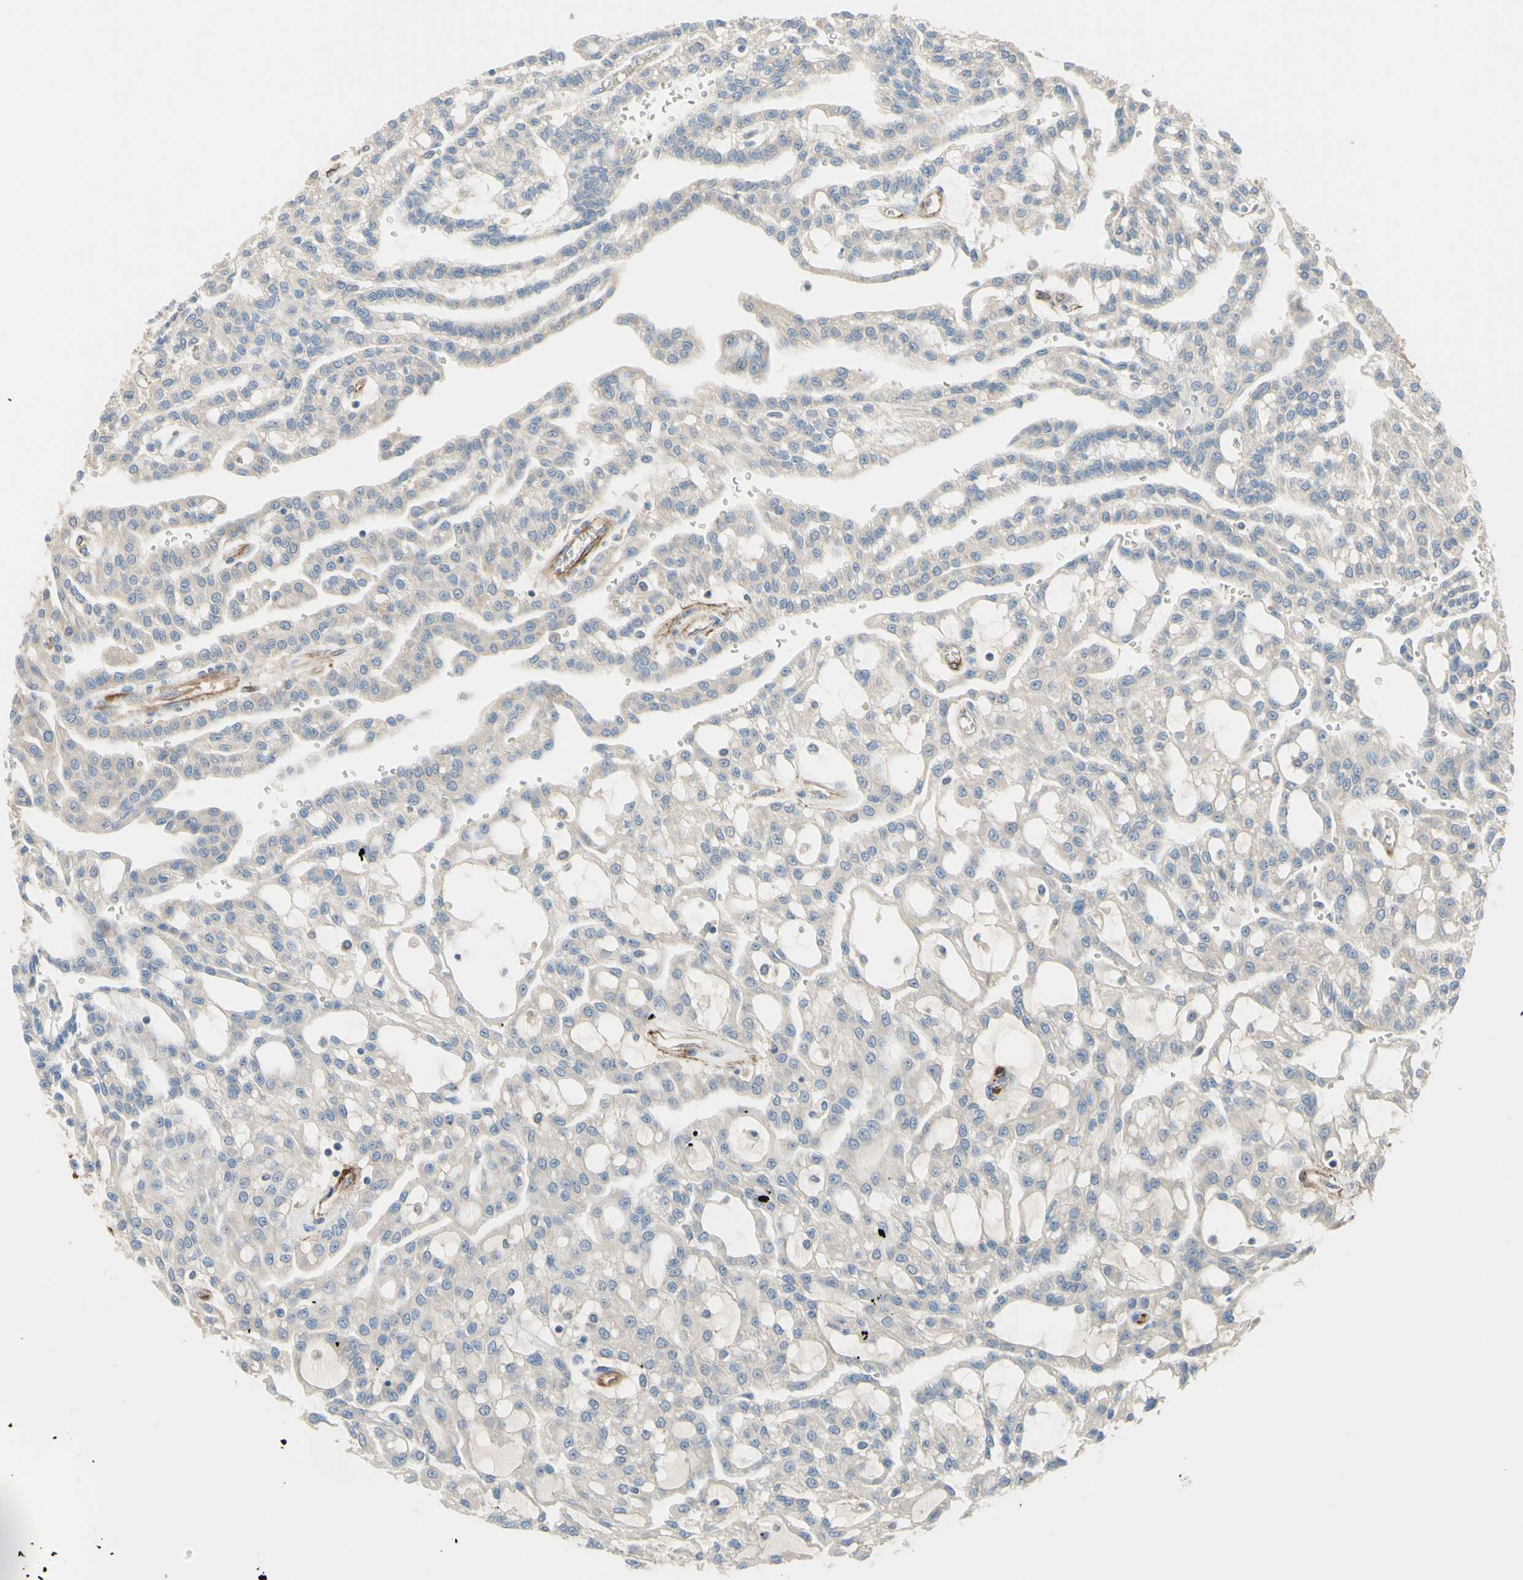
{"staining": {"intensity": "negative", "quantity": "none", "location": "none"}, "tissue": "renal cancer", "cell_type": "Tumor cells", "image_type": "cancer", "snomed": [{"axis": "morphology", "description": "Adenocarcinoma, NOS"}, {"axis": "topography", "description": "Kidney"}], "caption": "The photomicrograph reveals no significant staining in tumor cells of renal adenocarcinoma.", "gene": "TRAF2", "patient": {"sex": "male", "age": 63}}